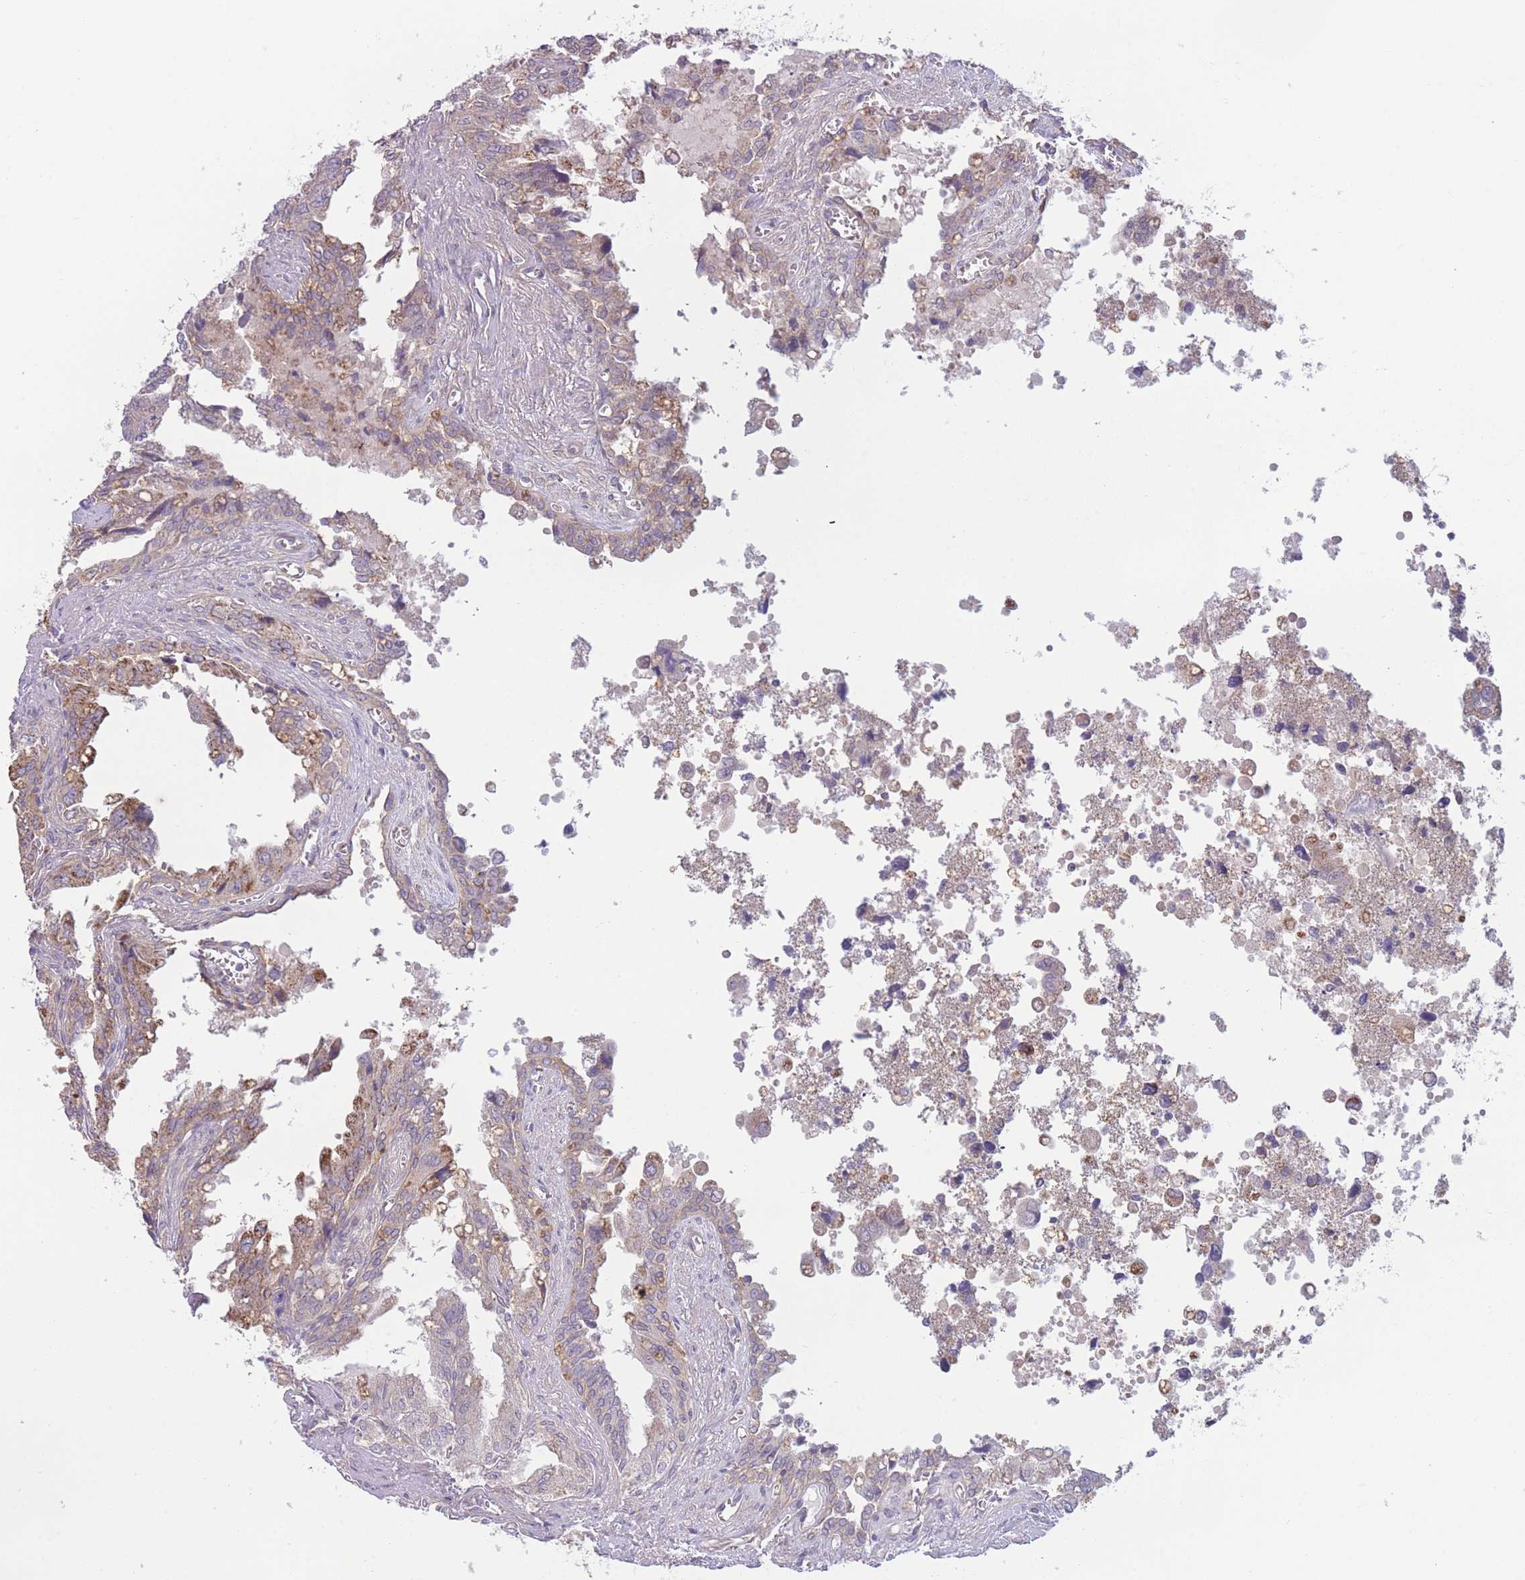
{"staining": {"intensity": "moderate", "quantity": "25%-75%", "location": "cytoplasmic/membranous"}, "tissue": "seminal vesicle", "cell_type": "Glandular cells", "image_type": "normal", "snomed": [{"axis": "morphology", "description": "Normal tissue, NOS"}, {"axis": "topography", "description": "Seminal veicle"}], "caption": "Human seminal vesicle stained with a brown dye shows moderate cytoplasmic/membranous positive expression in about 25%-75% of glandular cells.", "gene": "WDR93", "patient": {"sex": "male", "age": 67}}